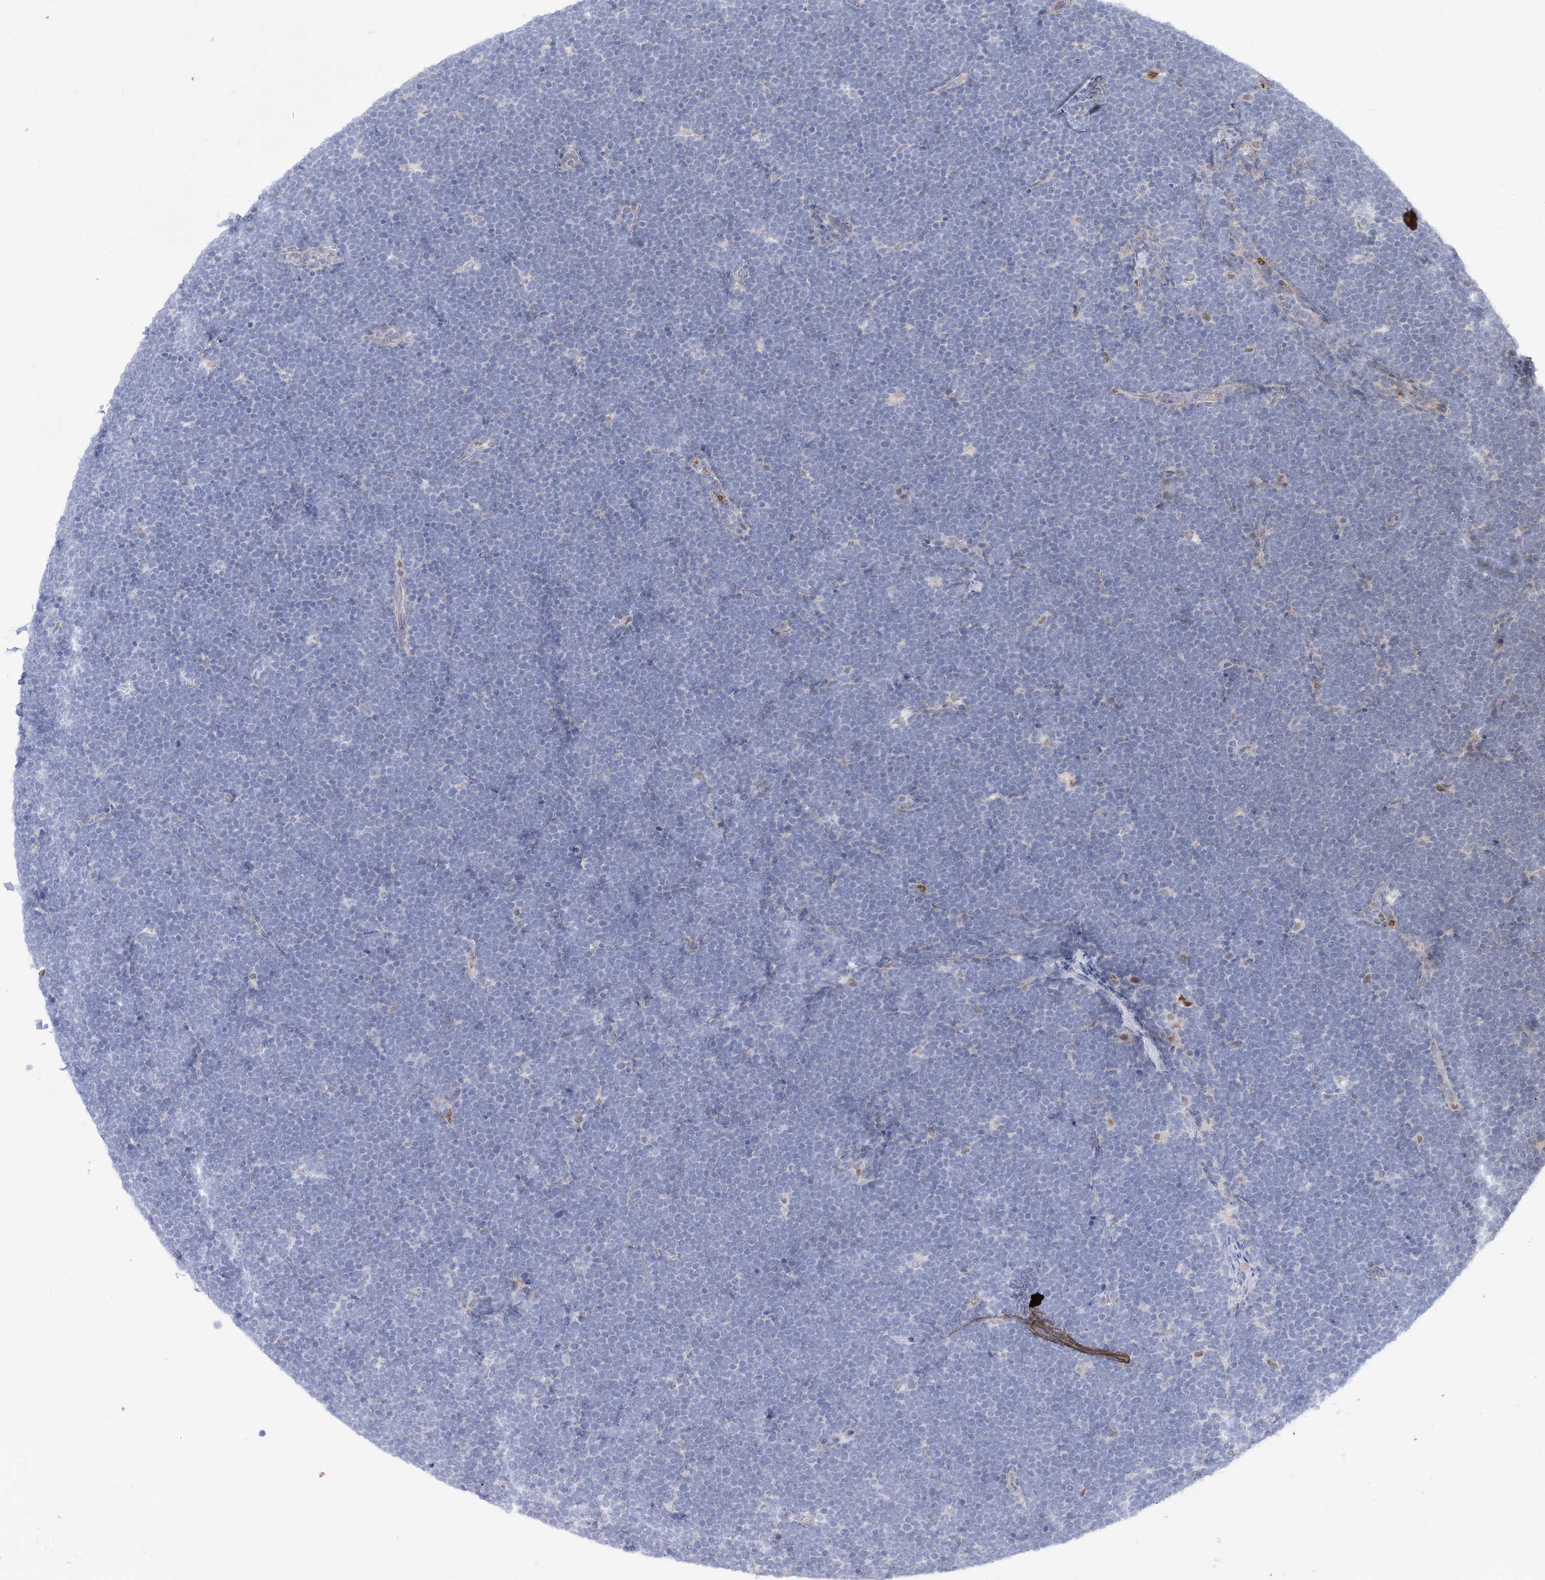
{"staining": {"intensity": "negative", "quantity": "none", "location": "none"}, "tissue": "lymphoma", "cell_type": "Tumor cells", "image_type": "cancer", "snomed": [{"axis": "morphology", "description": "Malignant lymphoma, non-Hodgkin's type, High grade"}, {"axis": "topography", "description": "Lymph node"}], "caption": "Human lymphoma stained for a protein using immunohistochemistry (IHC) reveals no expression in tumor cells.", "gene": "SIAE", "patient": {"sex": "male", "age": 13}}